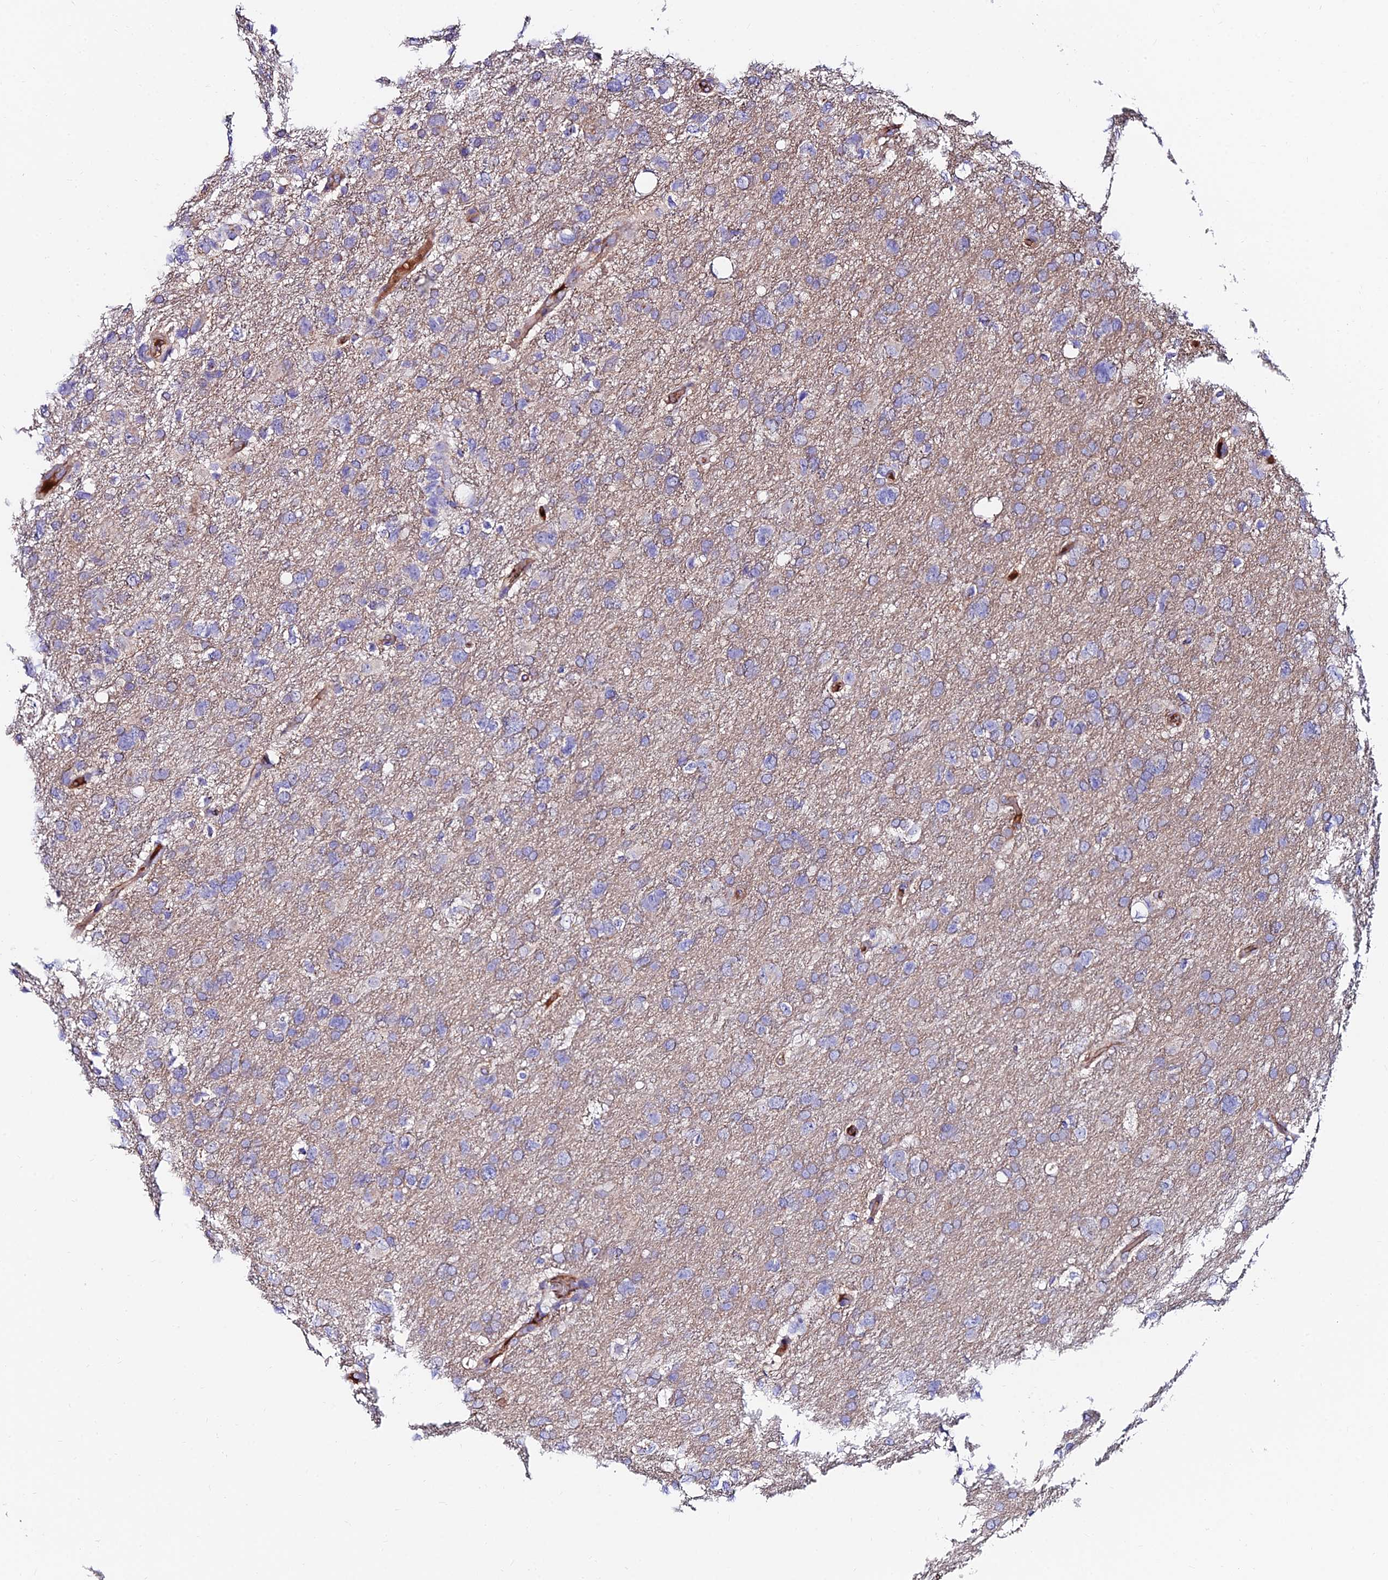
{"staining": {"intensity": "negative", "quantity": "none", "location": "none"}, "tissue": "glioma", "cell_type": "Tumor cells", "image_type": "cancer", "snomed": [{"axis": "morphology", "description": "Glioma, malignant, High grade"}, {"axis": "topography", "description": "Brain"}], "caption": "IHC histopathology image of neoplastic tissue: human glioma stained with DAB exhibits no significant protein positivity in tumor cells. The staining is performed using DAB brown chromogen with nuclei counter-stained in using hematoxylin.", "gene": "ADGRF3", "patient": {"sex": "male", "age": 61}}